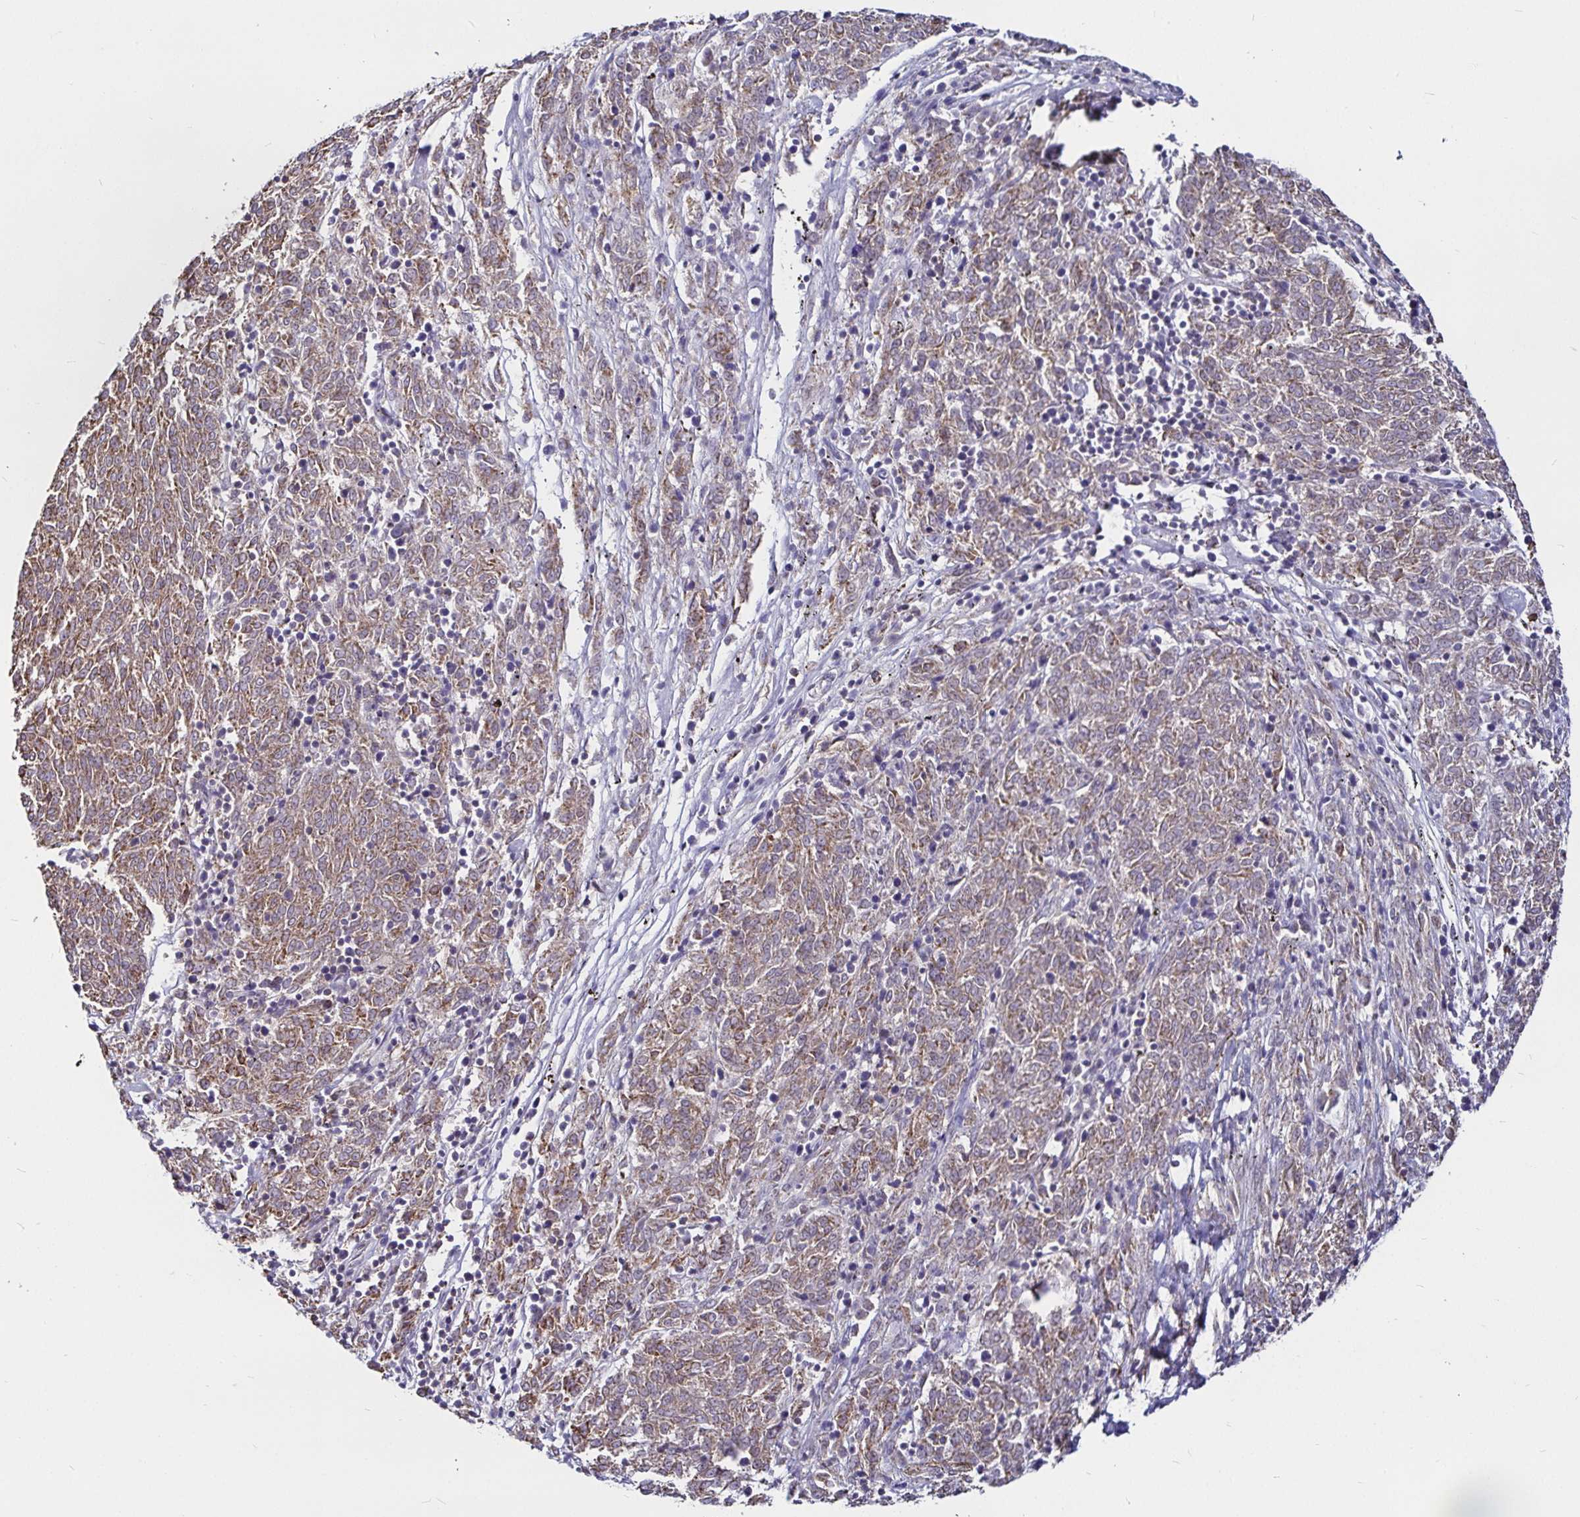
{"staining": {"intensity": "weak", "quantity": ">75%", "location": "cytoplasmic/membranous"}, "tissue": "melanoma", "cell_type": "Tumor cells", "image_type": "cancer", "snomed": [{"axis": "morphology", "description": "Malignant melanoma, NOS"}, {"axis": "topography", "description": "Skin"}], "caption": "A brown stain shows weak cytoplasmic/membranous staining of a protein in malignant melanoma tumor cells.", "gene": "PGAM2", "patient": {"sex": "female", "age": 72}}